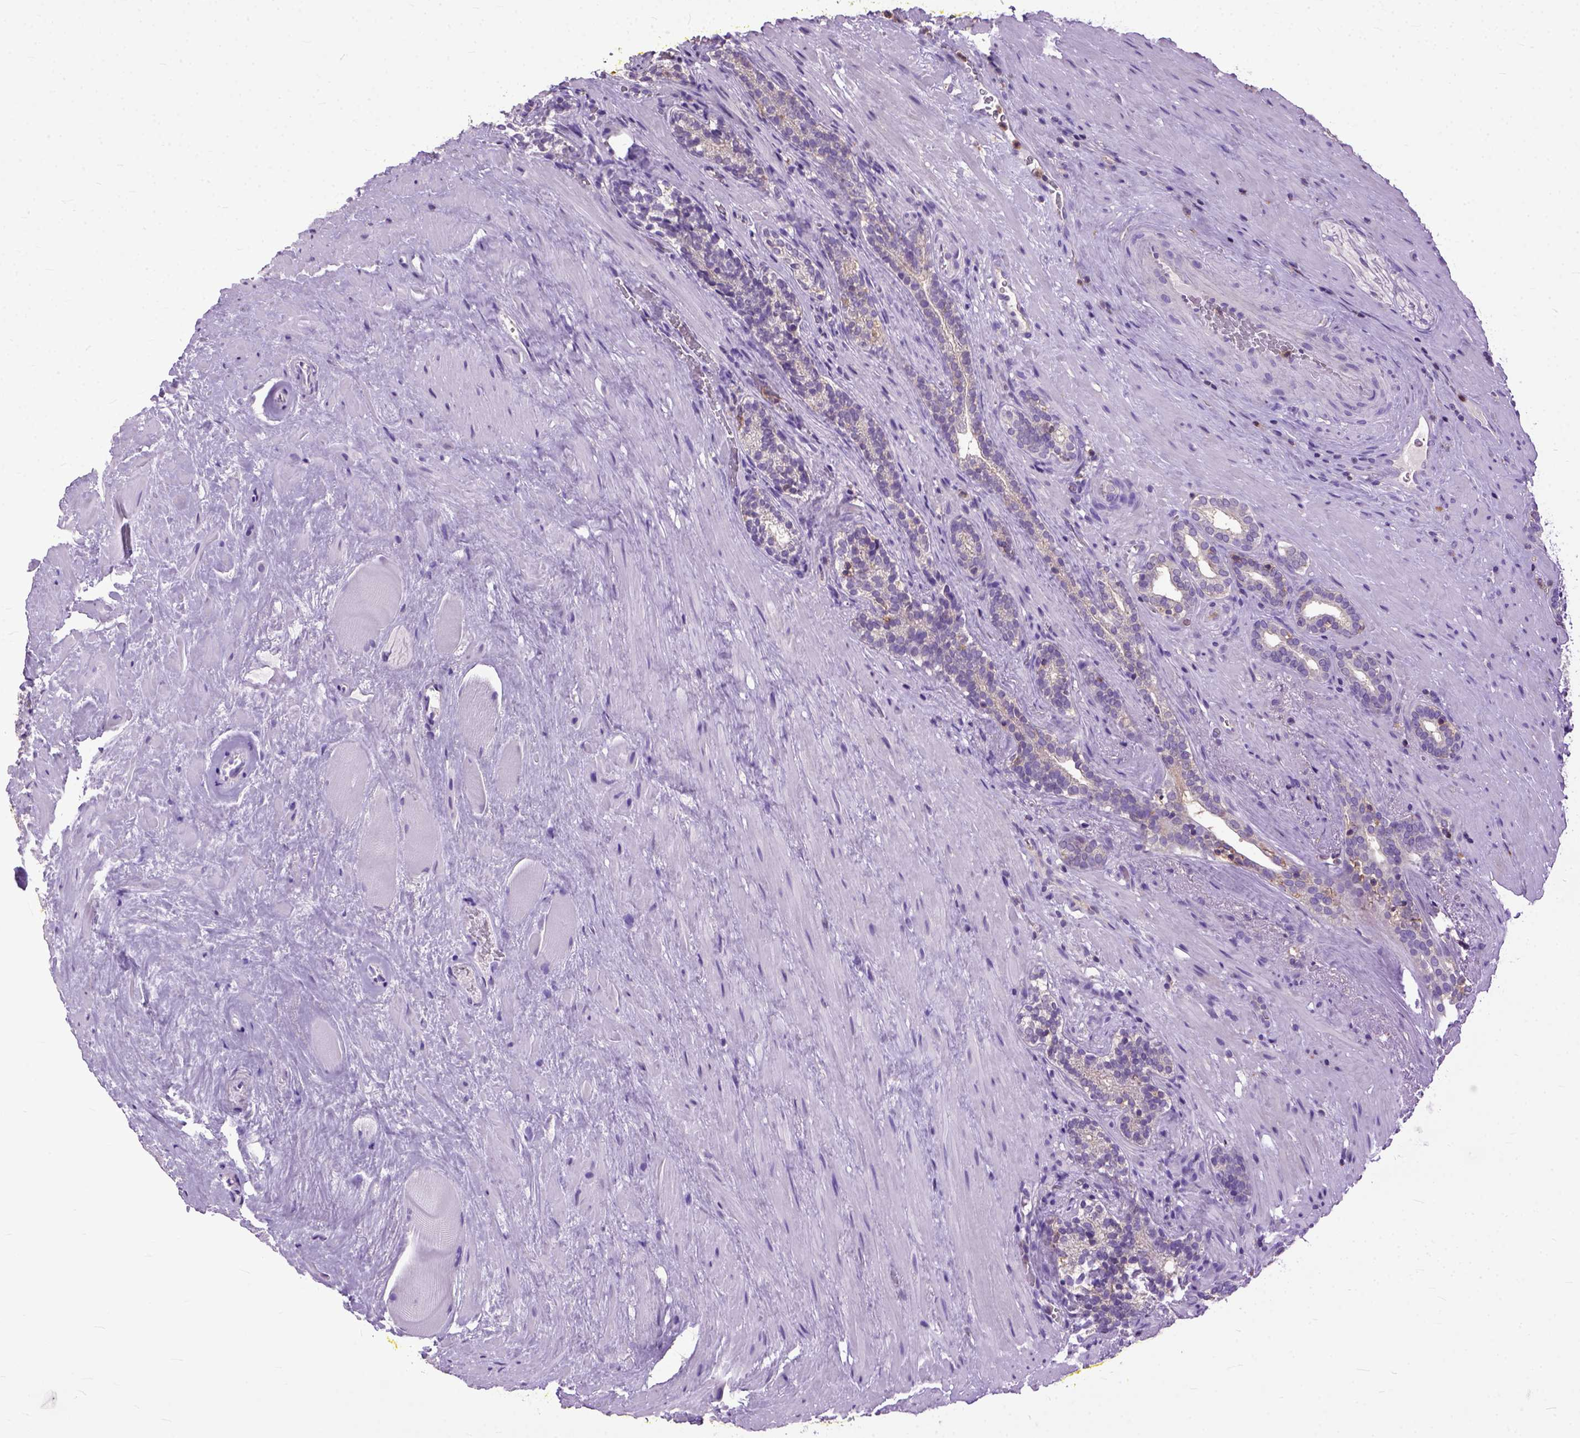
{"staining": {"intensity": "negative", "quantity": "none", "location": "none"}, "tissue": "prostate cancer", "cell_type": "Tumor cells", "image_type": "cancer", "snomed": [{"axis": "morphology", "description": "Adenocarcinoma, NOS"}, {"axis": "topography", "description": "Prostate"}], "caption": "Immunohistochemistry photomicrograph of adenocarcinoma (prostate) stained for a protein (brown), which demonstrates no positivity in tumor cells.", "gene": "NAMPT", "patient": {"sex": "male", "age": 66}}